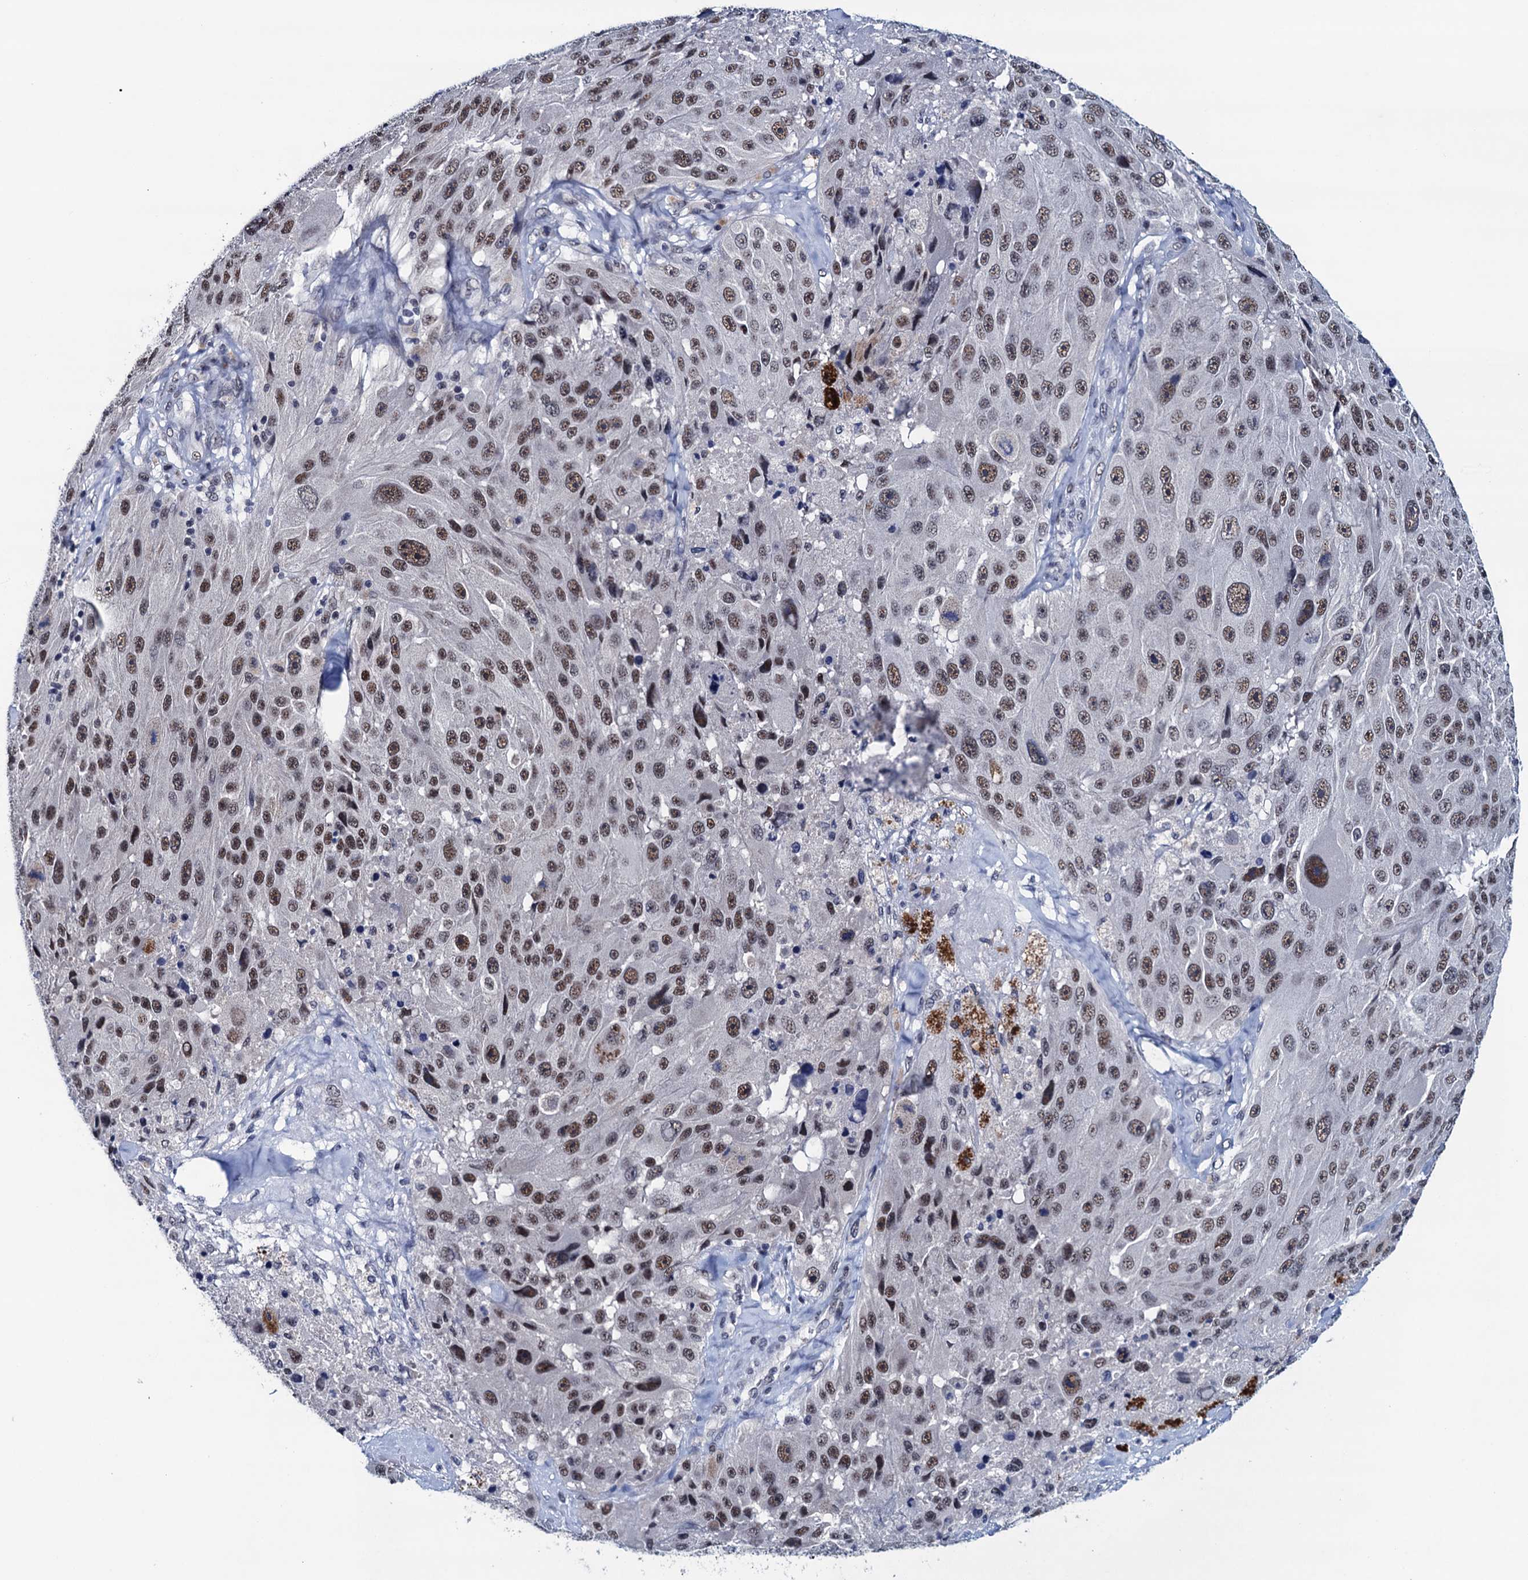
{"staining": {"intensity": "moderate", "quantity": ">75%", "location": "nuclear"}, "tissue": "melanoma", "cell_type": "Tumor cells", "image_type": "cancer", "snomed": [{"axis": "morphology", "description": "Malignant melanoma, Metastatic site"}, {"axis": "topography", "description": "Lymph node"}], "caption": "An IHC histopathology image of neoplastic tissue is shown. Protein staining in brown shows moderate nuclear positivity in melanoma within tumor cells. The staining is performed using DAB brown chromogen to label protein expression. The nuclei are counter-stained blue using hematoxylin.", "gene": "FNBP4", "patient": {"sex": "male", "age": 62}}